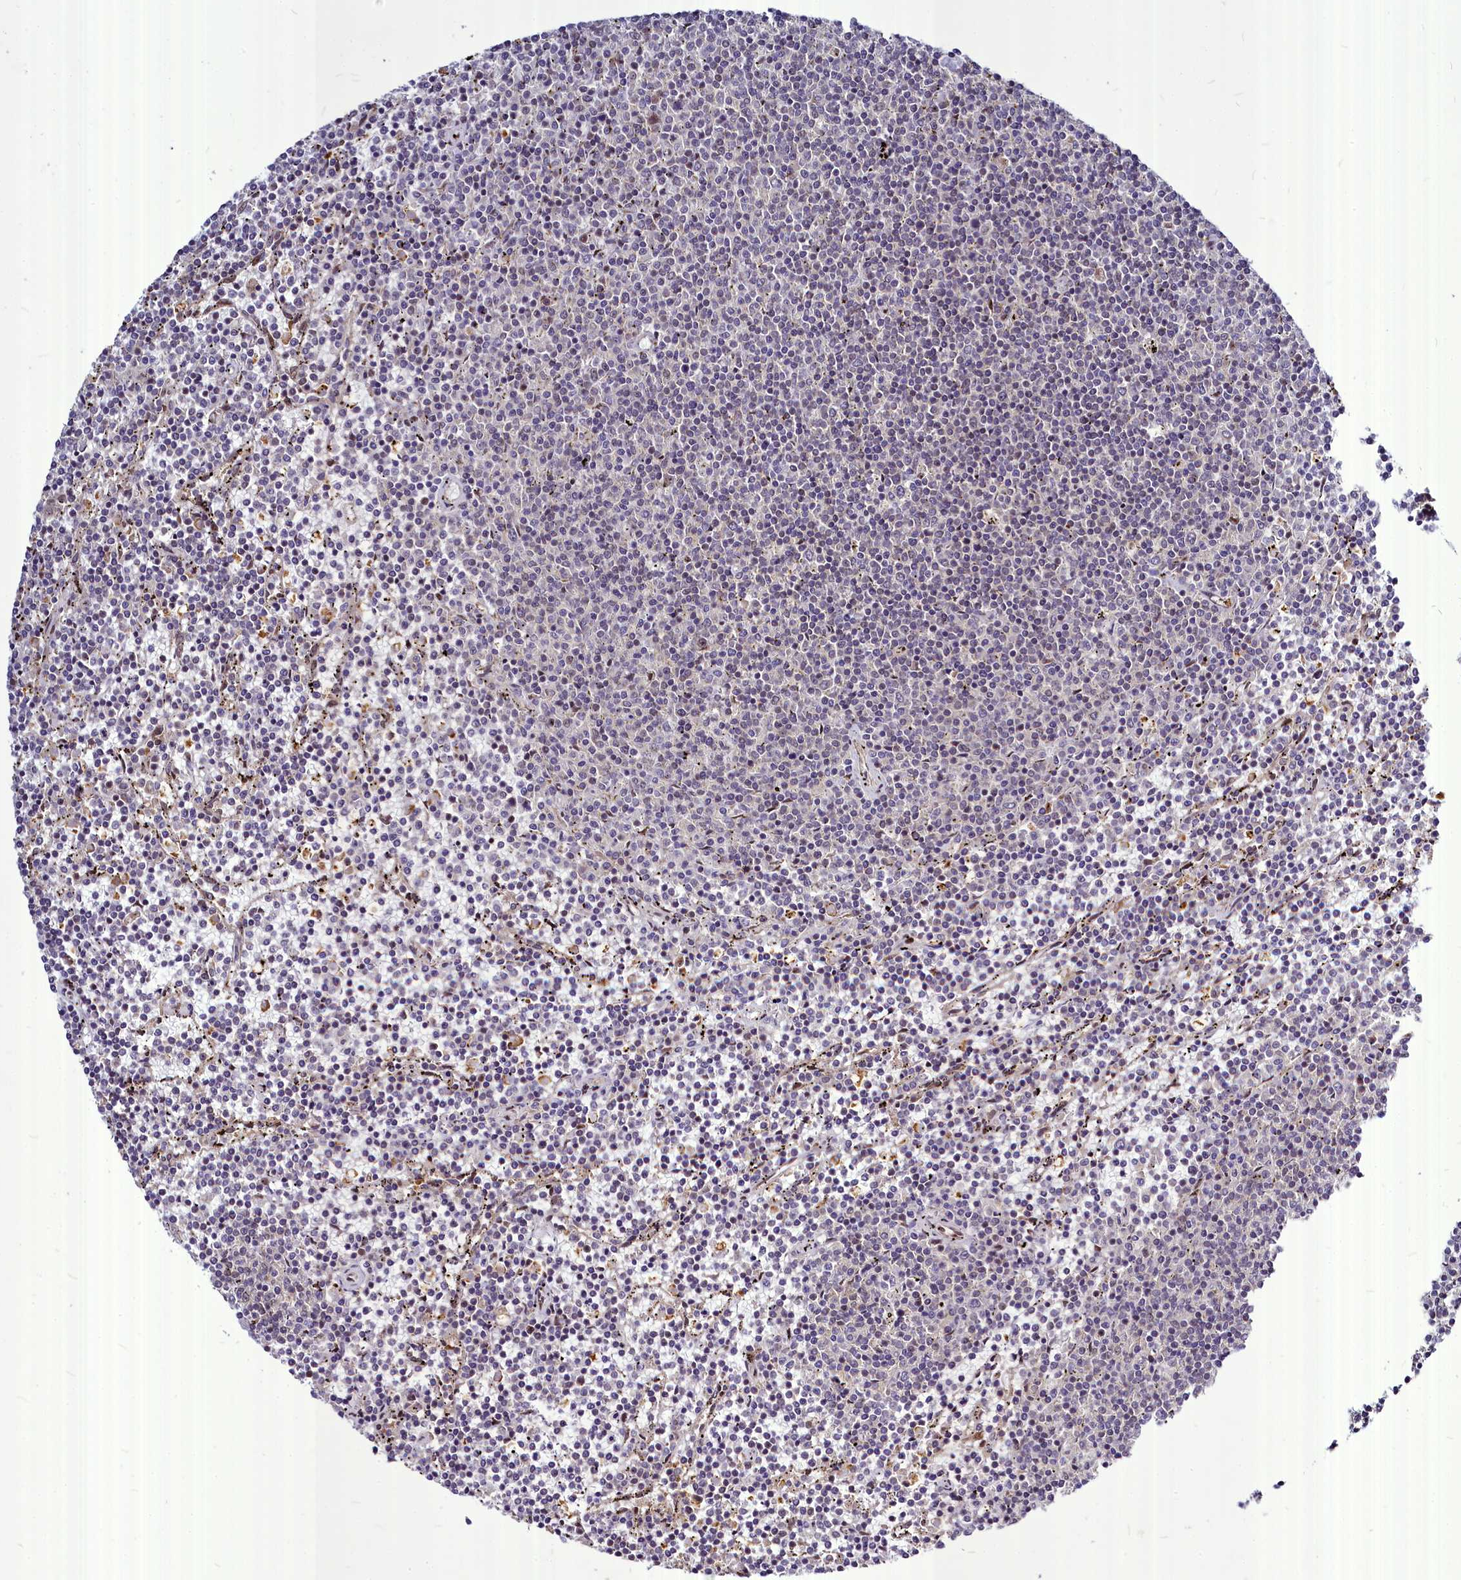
{"staining": {"intensity": "negative", "quantity": "none", "location": "none"}, "tissue": "lymphoma", "cell_type": "Tumor cells", "image_type": "cancer", "snomed": [{"axis": "morphology", "description": "Malignant lymphoma, non-Hodgkin's type, Low grade"}, {"axis": "topography", "description": "Spleen"}], "caption": "IHC of lymphoma shows no expression in tumor cells.", "gene": "MAML2", "patient": {"sex": "female", "age": 50}}